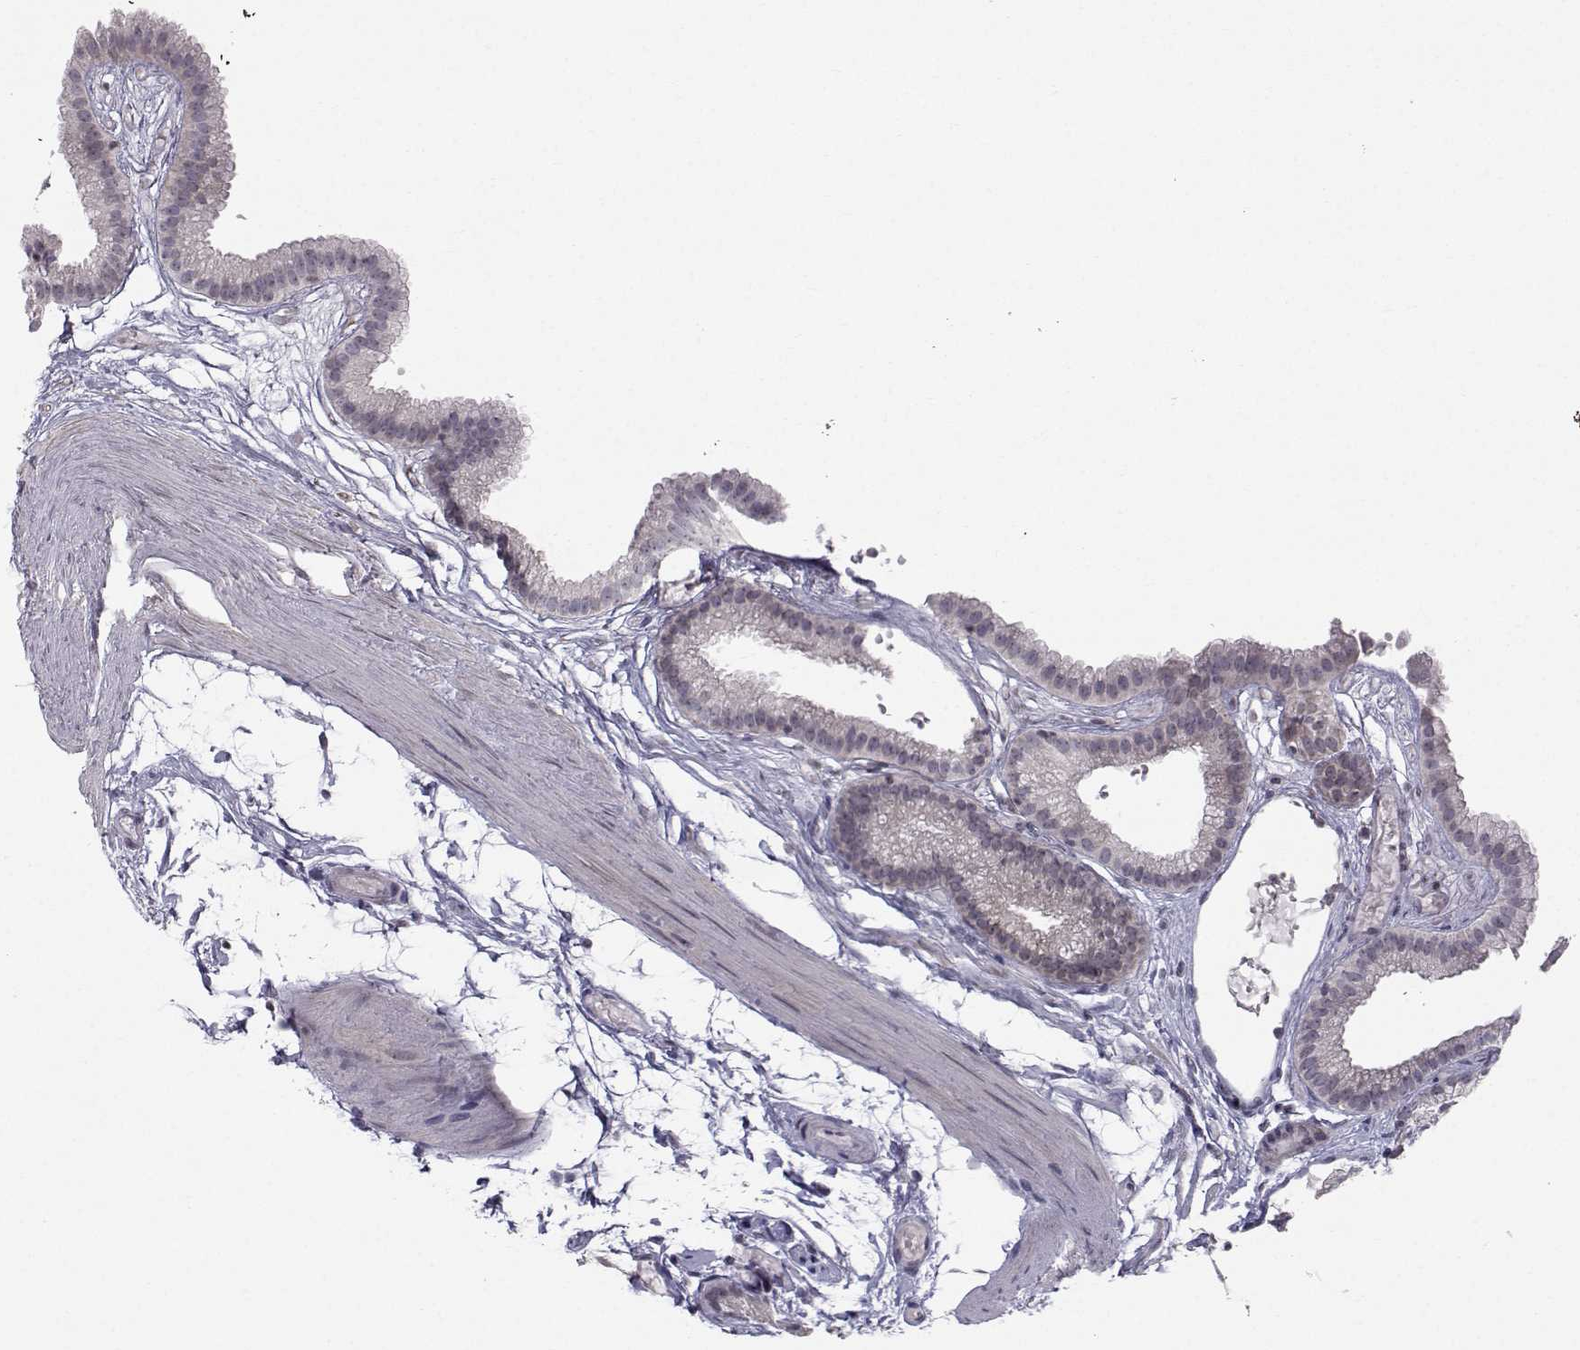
{"staining": {"intensity": "negative", "quantity": "none", "location": "none"}, "tissue": "gallbladder", "cell_type": "Glandular cells", "image_type": "normal", "snomed": [{"axis": "morphology", "description": "Normal tissue, NOS"}, {"axis": "topography", "description": "Gallbladder"}], "caption": "Glandular cells are negative for brown protein staining in normal gallbladder. (Stains: DAB immunohistochemistry (IHC) with hematoxylin counter stain, Microscopy: brightfield microscopy at high magnification).", "gene": "MARCHF4", "patient": {"sex": "female", "age": 45}}